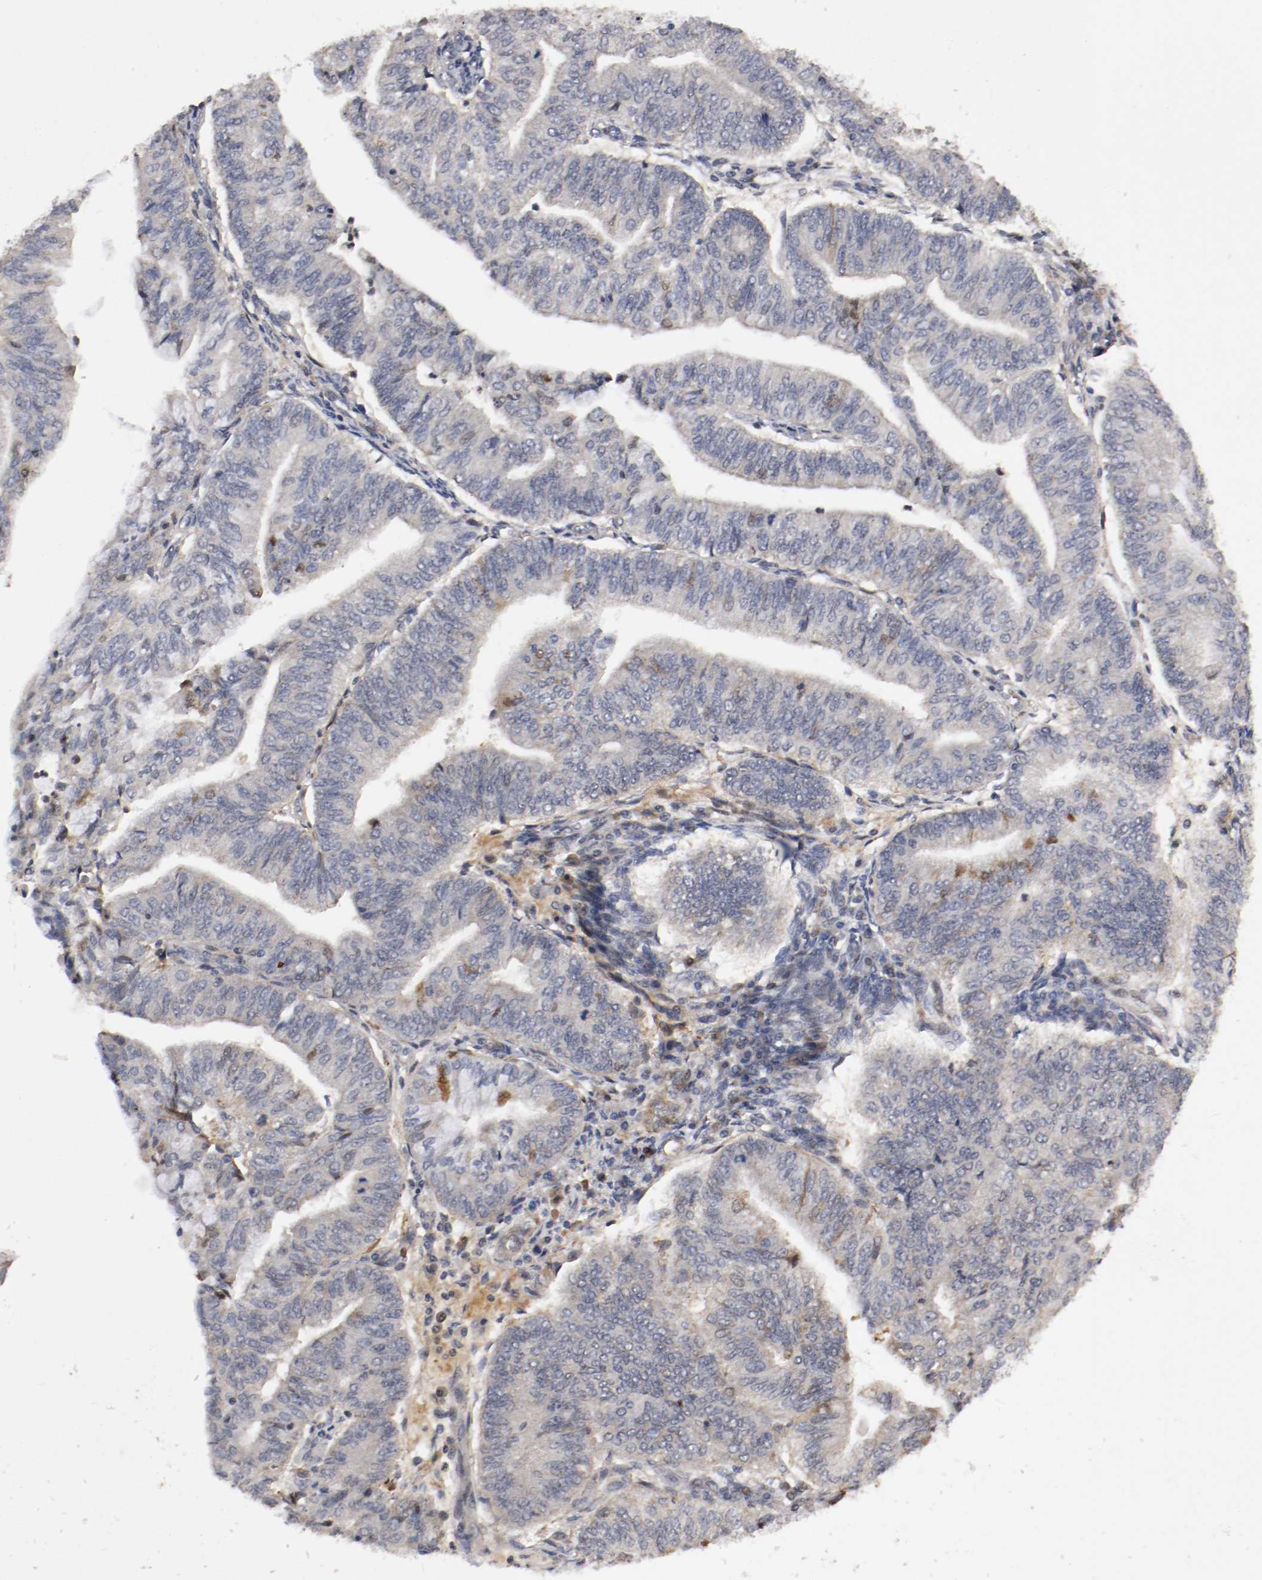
{"staining": {"intensity": "moderate", "quantity": "25%-75%", "location": "cytoplasmic/membranous"}, "tissue": "endometrial cancer", "cell_type": "Tumor cells", "image_type": "cancer", "snomed": [{"axis": "morphology", "description": "Adenocarcinoma, NOS"}, {"axis": "topography", "description": "Endometrium"}], "caption": "Protein staining of endometrial cancer tissue displays moderate cytoplasmic/membranous staining in about 25%-75% of tumor cells.", "gene": "TNFRSF1B", "patient": {"sex": "female", "age": 59}}